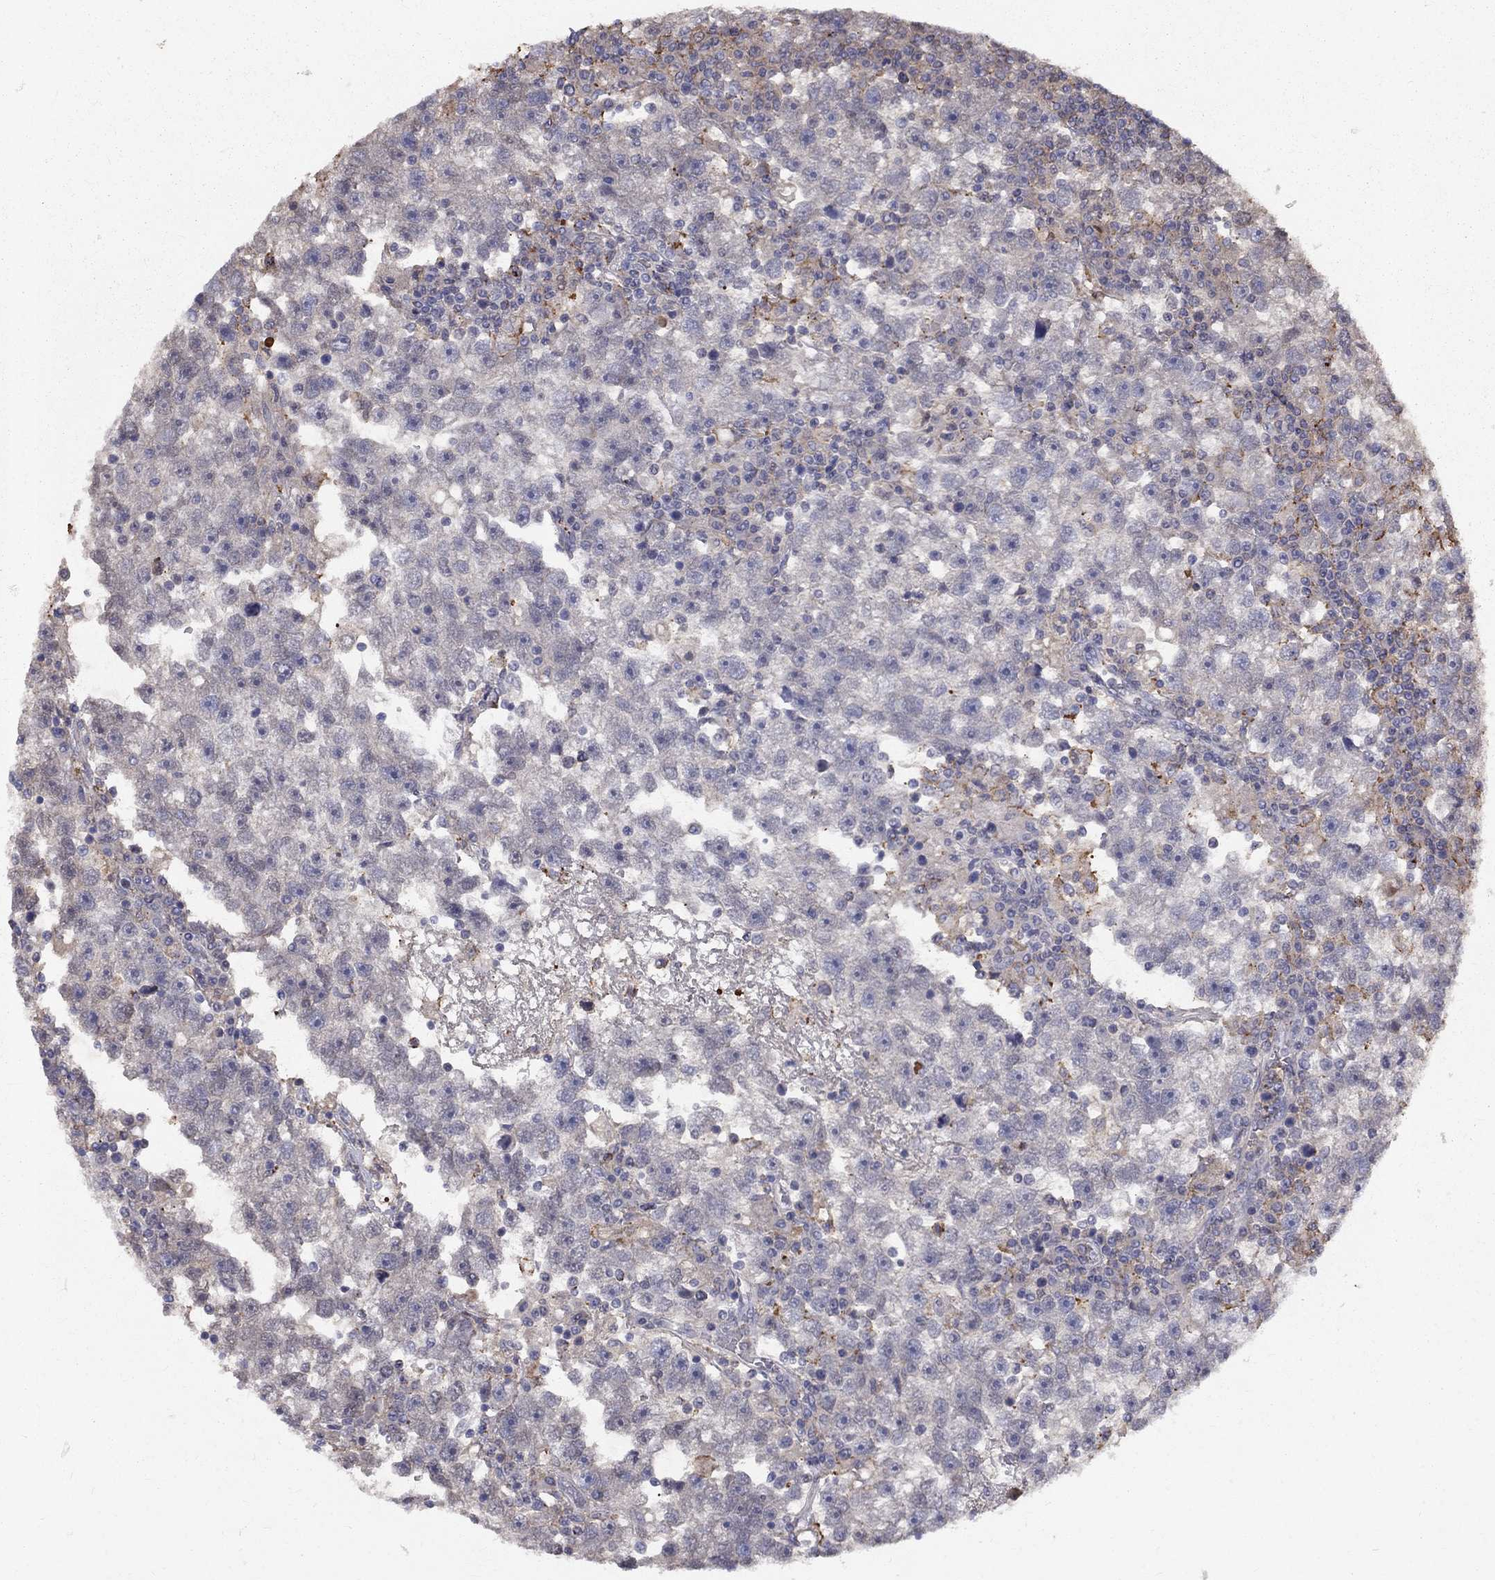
{"staining": {"intensity": "moderate", "quantity": "<25%", "location": "cytoplasmic/membranous"}, "tissue": "testis cancer", "cell_type": "Tumor cells", "image_type": "cancer", "snomed": [{"axis": "morphology", "description": "Seminoma, NOS"}, {"axis": "topography", "description": "Testis"}], "caption": "Moderate cytoplasmic/membranous staining is identified in approximately <25% of tumor cells in testis cancer (seminoma). The staining was performed using DAB (3,3'-diaminobenzidine) to visualize the protein expression in brown, while the nuclei were stained in blue with hematoxylin (Magnification: 20x).", "gene": "EPDR1", "patient": {"sex": "male", "age": 47}}